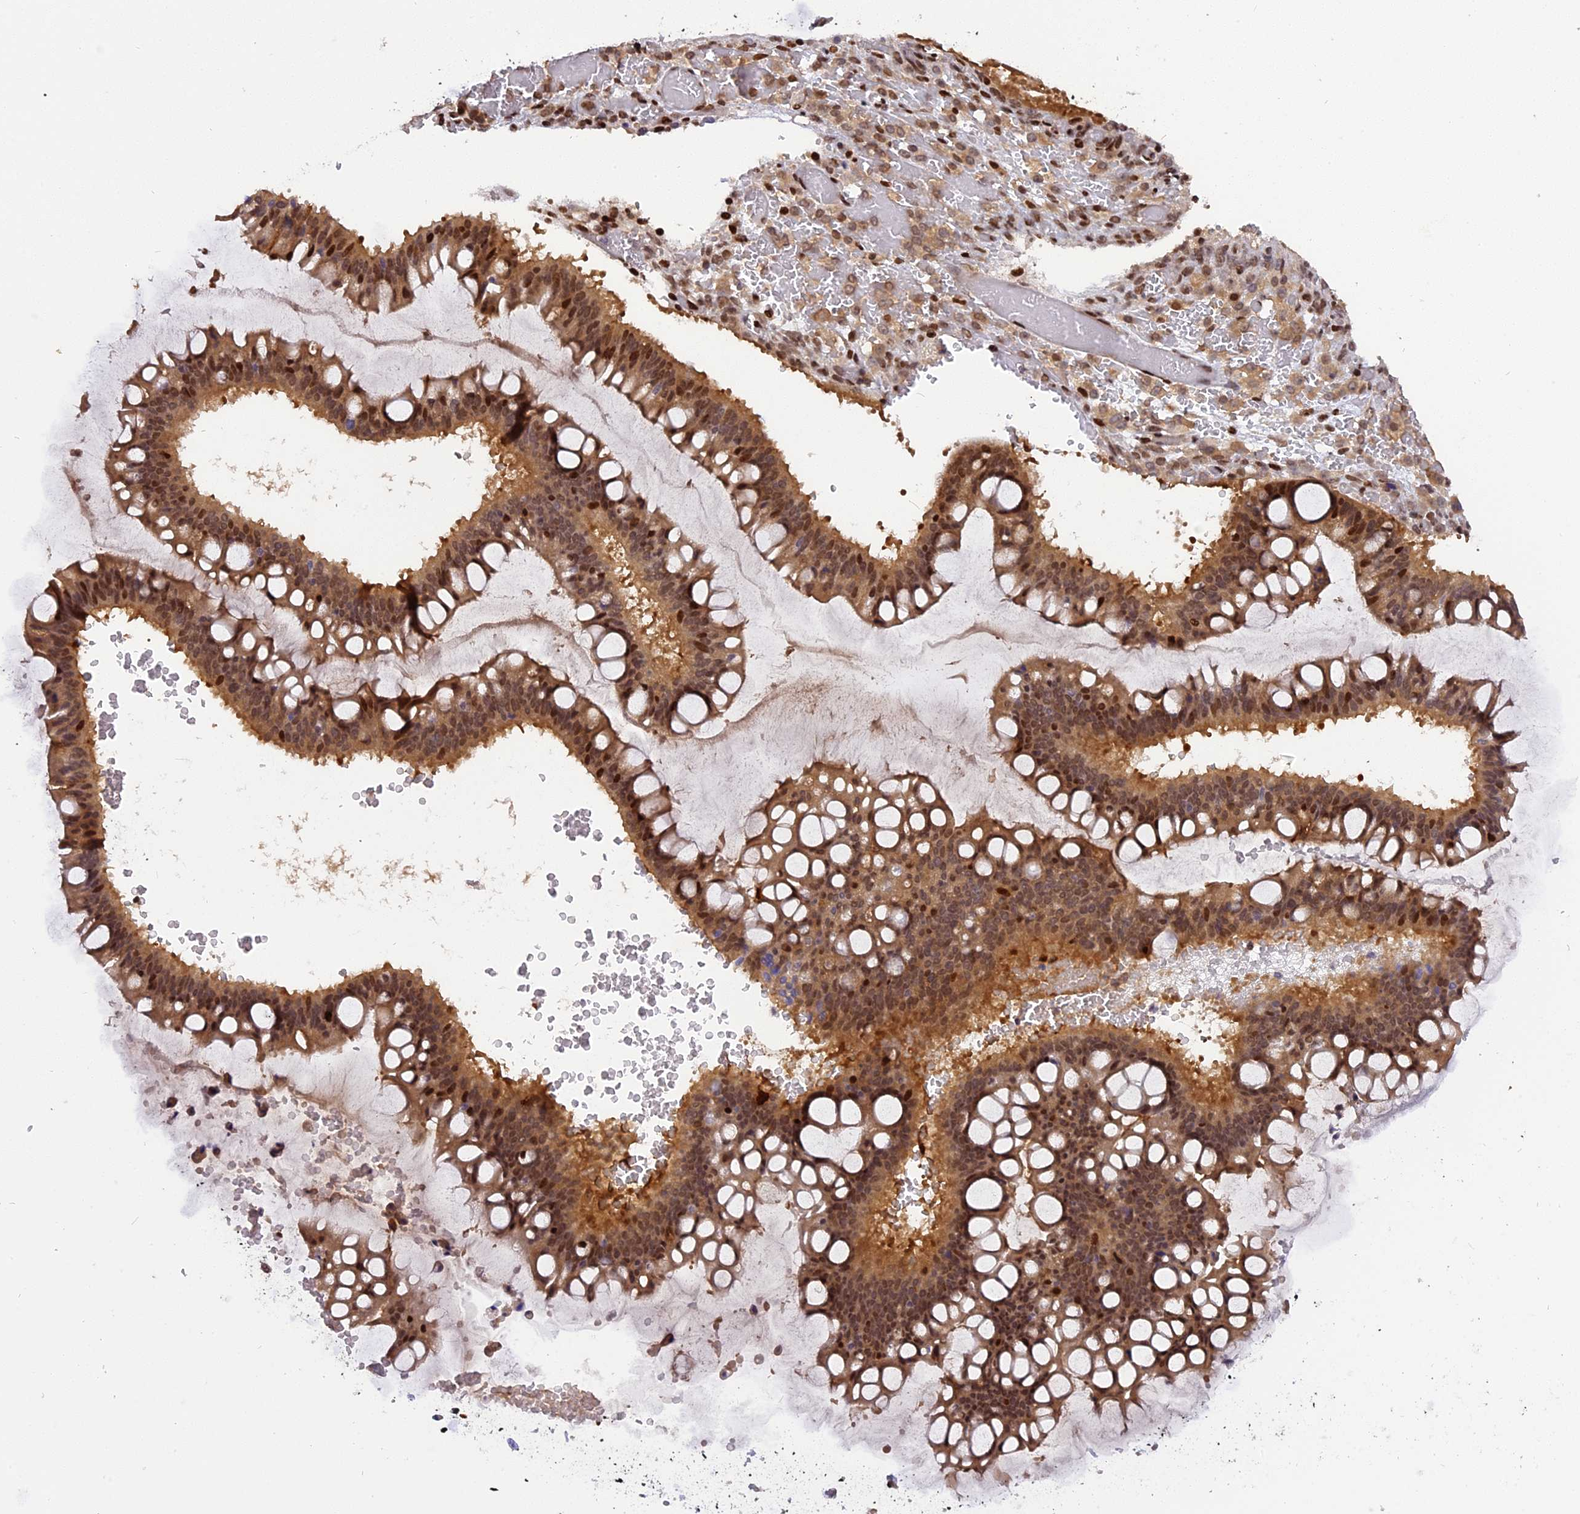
{"staining": {"intensity": "moderate", "quantity": ">75%", "location": "cytoplasmic/membranous,nuclear"}, "tissue": "ovarian cancer", "cell_type": "Tumor cells", "image_type": "cancer", "snomed": [{"axis": "morphology", "description": "Cystadenocarcinoma, mucinous, NOS"}, {"axis": "topography", "description": "Ovary"}], "caption": "High-magnification brightfield microscopy of ovarian cancer (mucinous cystadenocarcinoma) stained with DAB (3,3'-diaminobenzidine) (brown) and counterstained with hematoxylin (blue). tumor cells exhibit moderate cytoplasmic/membranous and nuclear expression is present in about>75% of cells. (IHC, brightfield microscopy, high magnification).", "gene": "RABGGTA", "patient": {"sex": "female", "age": 73}}